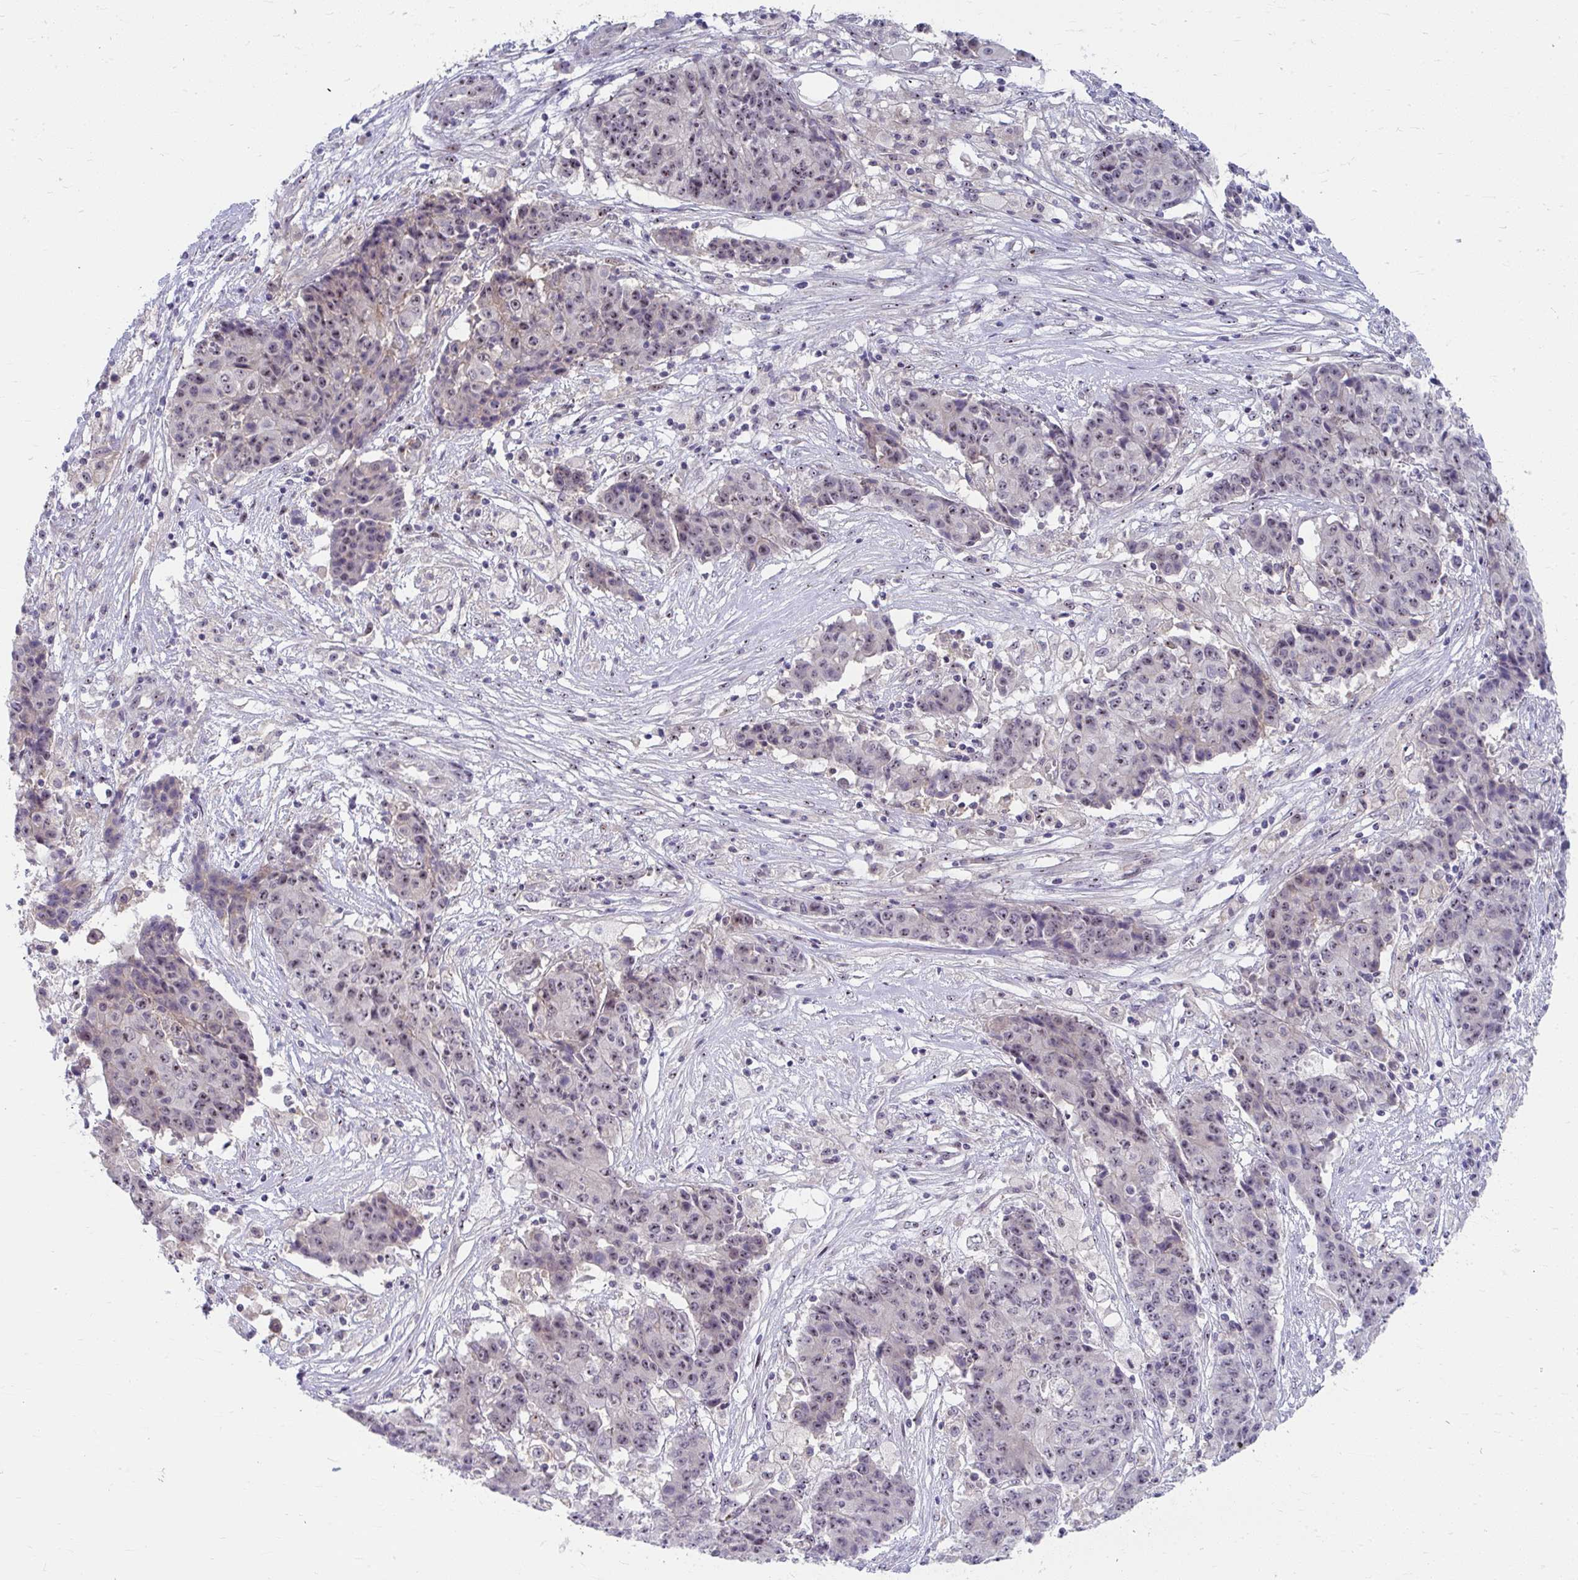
{"staining": {"intensity": "weak", "quantity": "25%-75%", "location": "nuclear"}, "tissue": "ovarian cancer", "cell_type": "Tumor cells", "image_type": "cancer", "snomed": [{"axis": "morphology", "description": "Carcinoma, endometroid"}, {"axis": "topography", "description": "Ovary"}], "caption": "Endometroid carcinoma (ovarian) stained with DAB (3,3'-diaminobenzidine) IHC reveals low levels of weak nuclear staining in approximately 25%-75% of tumor cells.", "gene": "MUS81", "patient": {"sex": "female", "age": 42}}